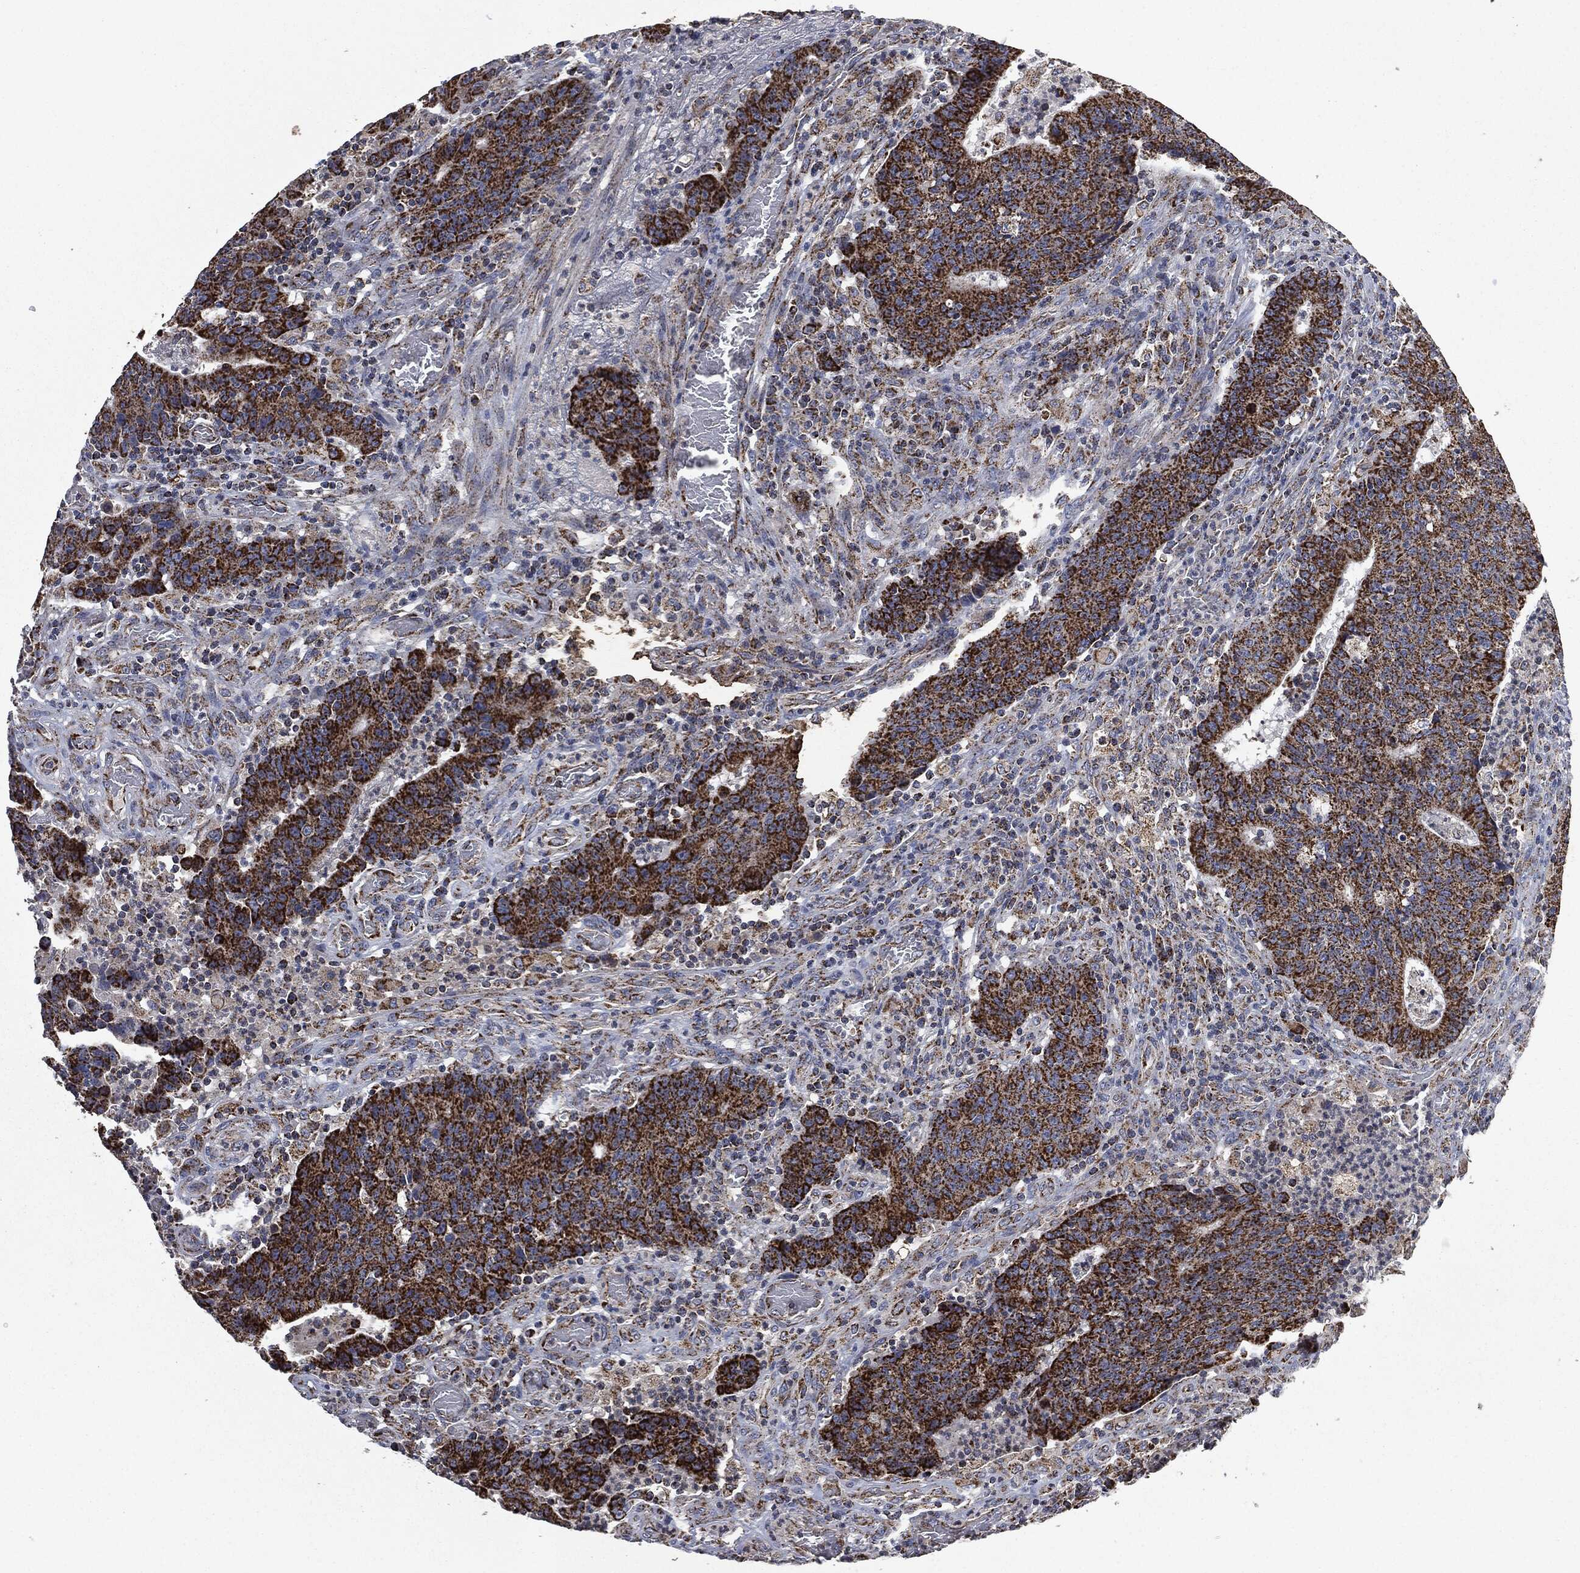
{"staining": {"intensity": "strong", "quantity": ">75%", "location": "cytoplasmic/membranous"}, "tissue": "colorectal cancer", "cell_type": "Tumor cells", "image_type": "cancer", "snomed": [{"axis": "morphology", "description": "Adenocarcinoma, NOS"}, {"axis": "topography", "description": "Colon"}], "caption": "A micrograph of colorectal cancer (adenocarcinoma) stained for a protein reveals strong cytoplasmic/membranous brown staining in tumor cells.", "gene": "RYK", "patient": {"sex": "female", "age": 75}}